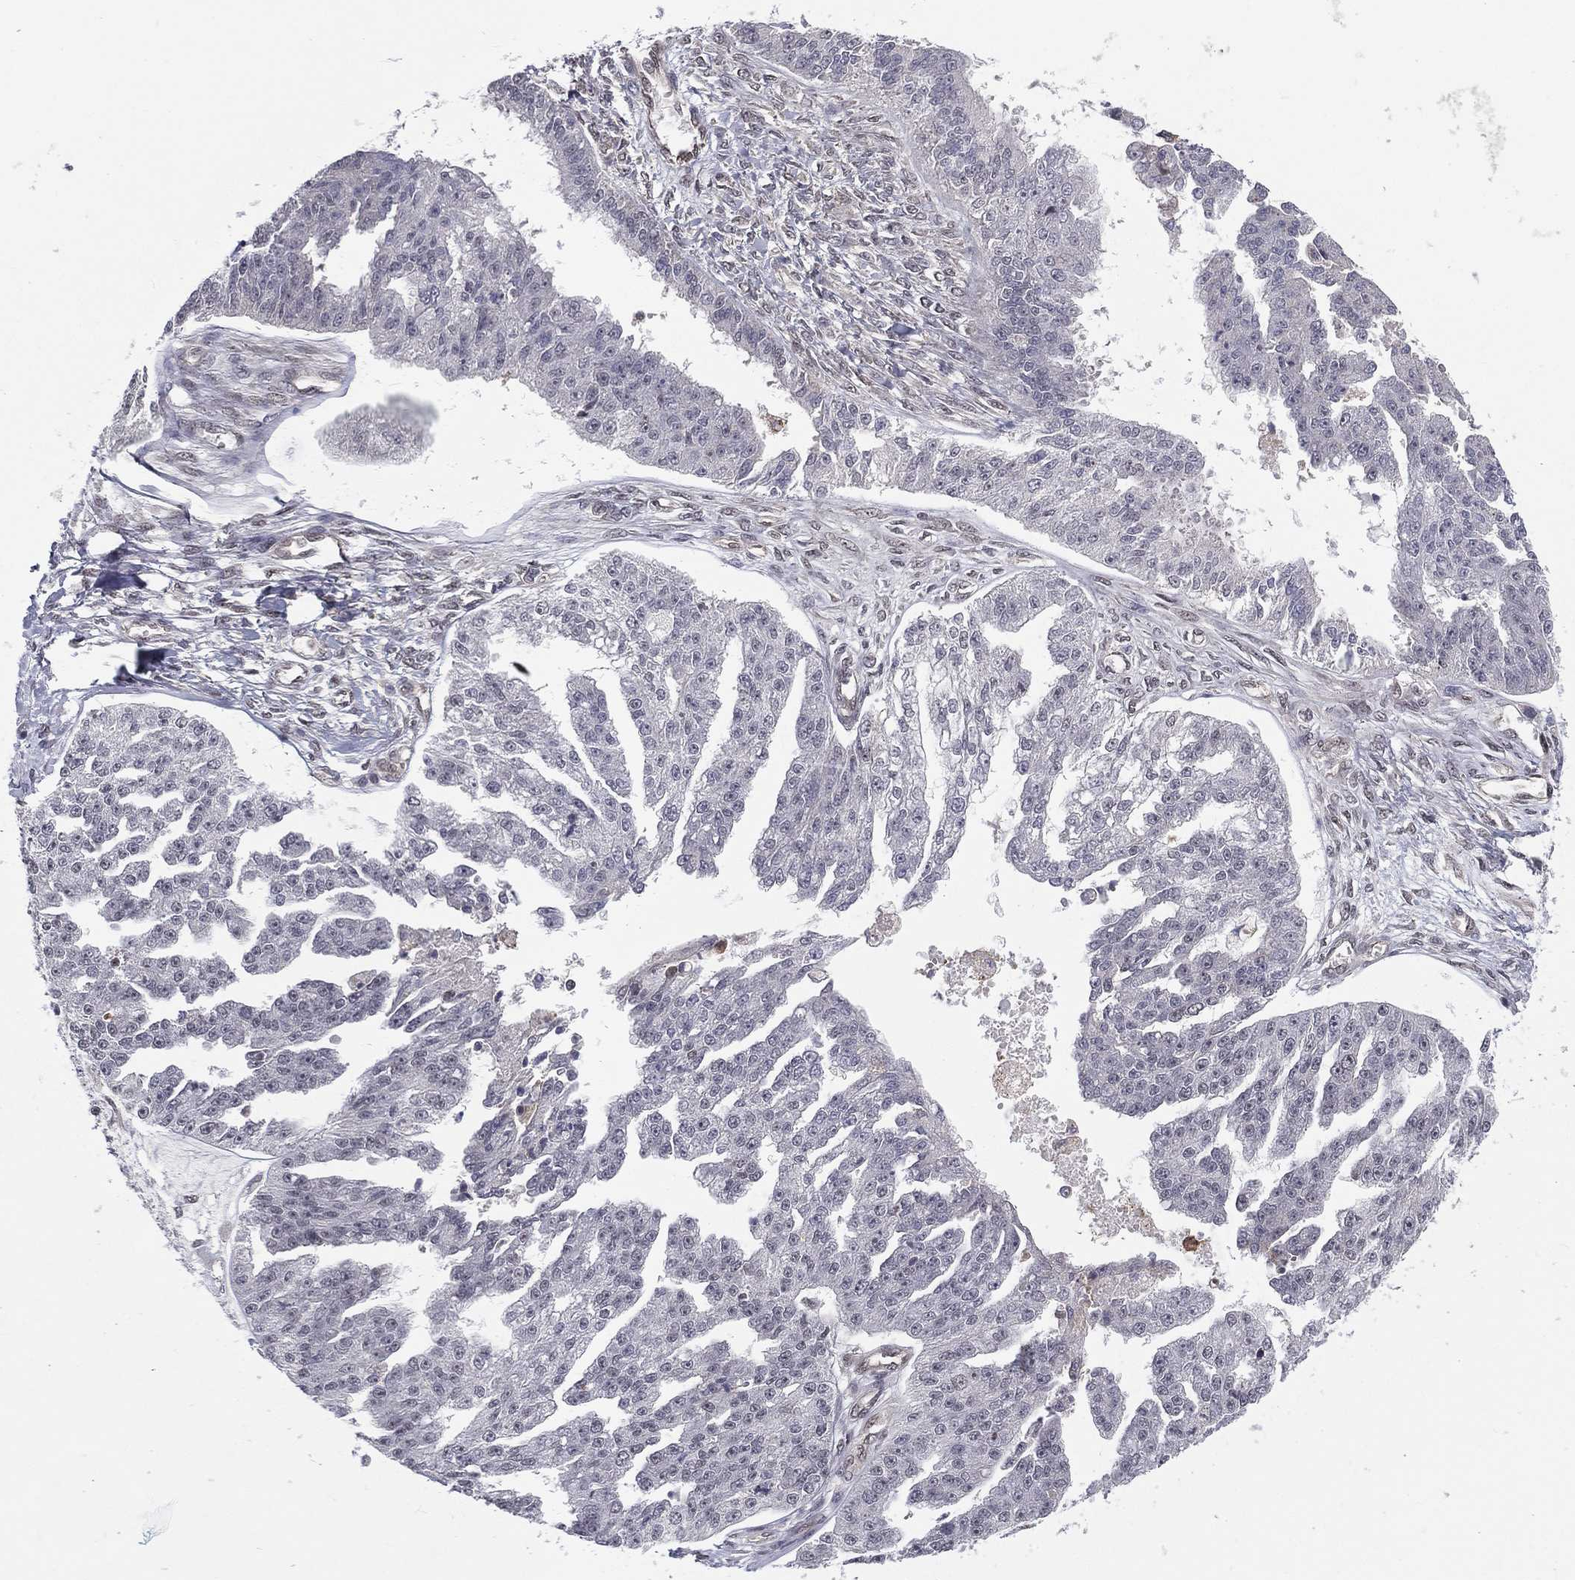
{"staining": {"intensity": "negative", "quantity": "none", "location": "none"}, "tissue": "ovarian cancer", "cell_type": "Tumor cells", "image_type": "cancer", "snomed": [{"axis": "morphology", "description": "Cystadenocarcinoma, serous, NOS"}, {"axis": "topography", "description": "Ovary"}], "caption": "DAB immunohistochemical staining of human ovarian cancer (serous cystadenocarcinoma) shows no significant positivity in tumor cells.", "gene": "GPALPP1", "patient": {"sex": "female", "age": 58}}